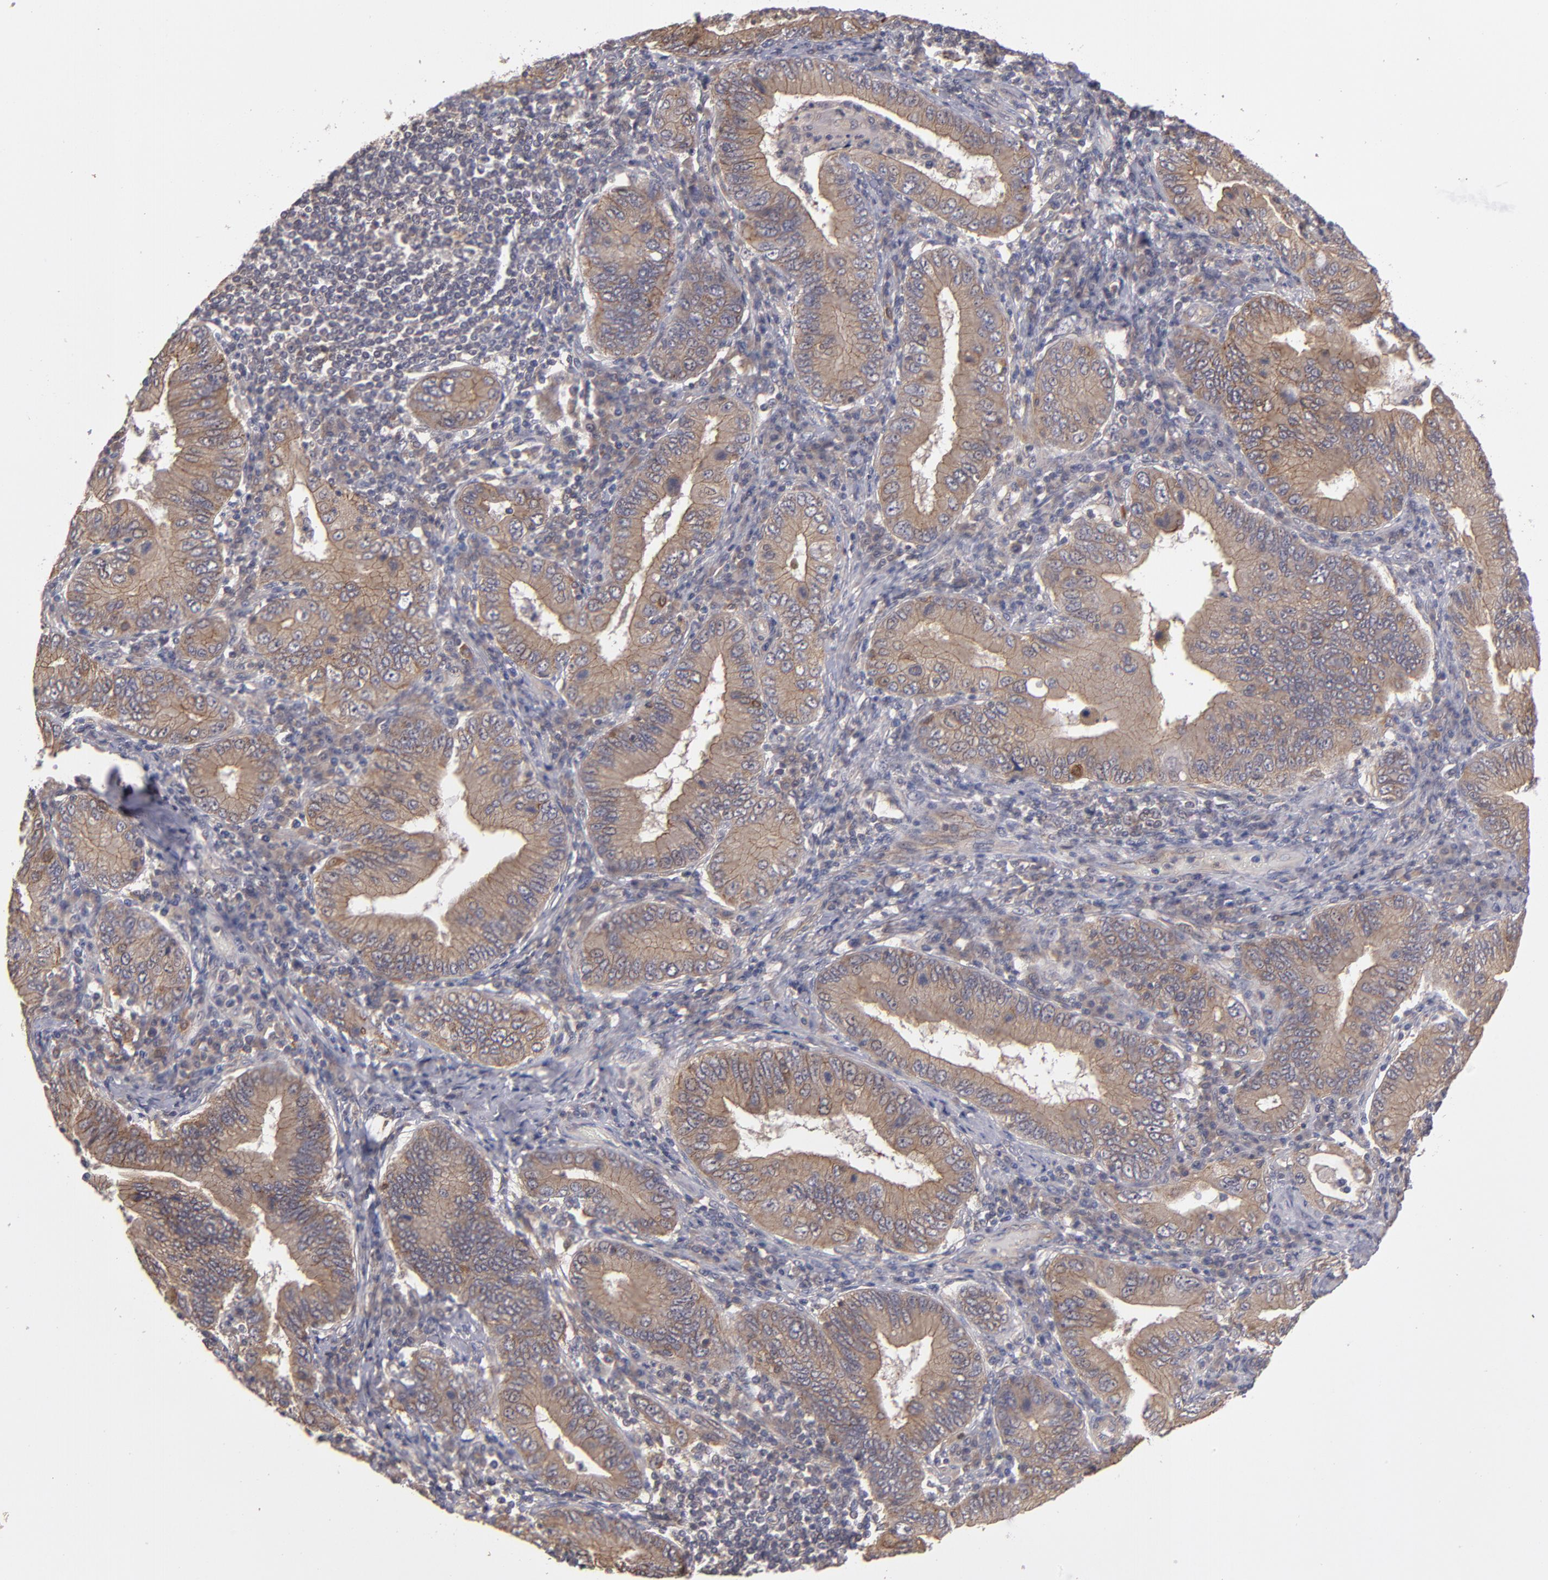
{"staining": {"intensity": "moderate", "quantity": ">75%", "location": "cytoplasmic/membranous"}, "tissue": "stomach cancer", "cell_type": "Tumor cells", "image_type": "cancer", "snomed": [{"axis": "morphology", "description": "Normal tissue, NOS"}, {"axis": "morphology", "description": "Adenocarcinoma, NOS"}, {"axis": "topography", "description": "Esophagus"}, {"axis": "topography", "description": "Stomach, upper"}, {"axis": "topography", "description": "Peripheral nerve tissue"}], "caption": "Stomach cancer stained with a brown dye demonstrates moderate cytoplasmic/membranous positive expression in about >75% of tumor cells.", "gene": "CTSO", "patient": {"sex": "male", "age": 62}}